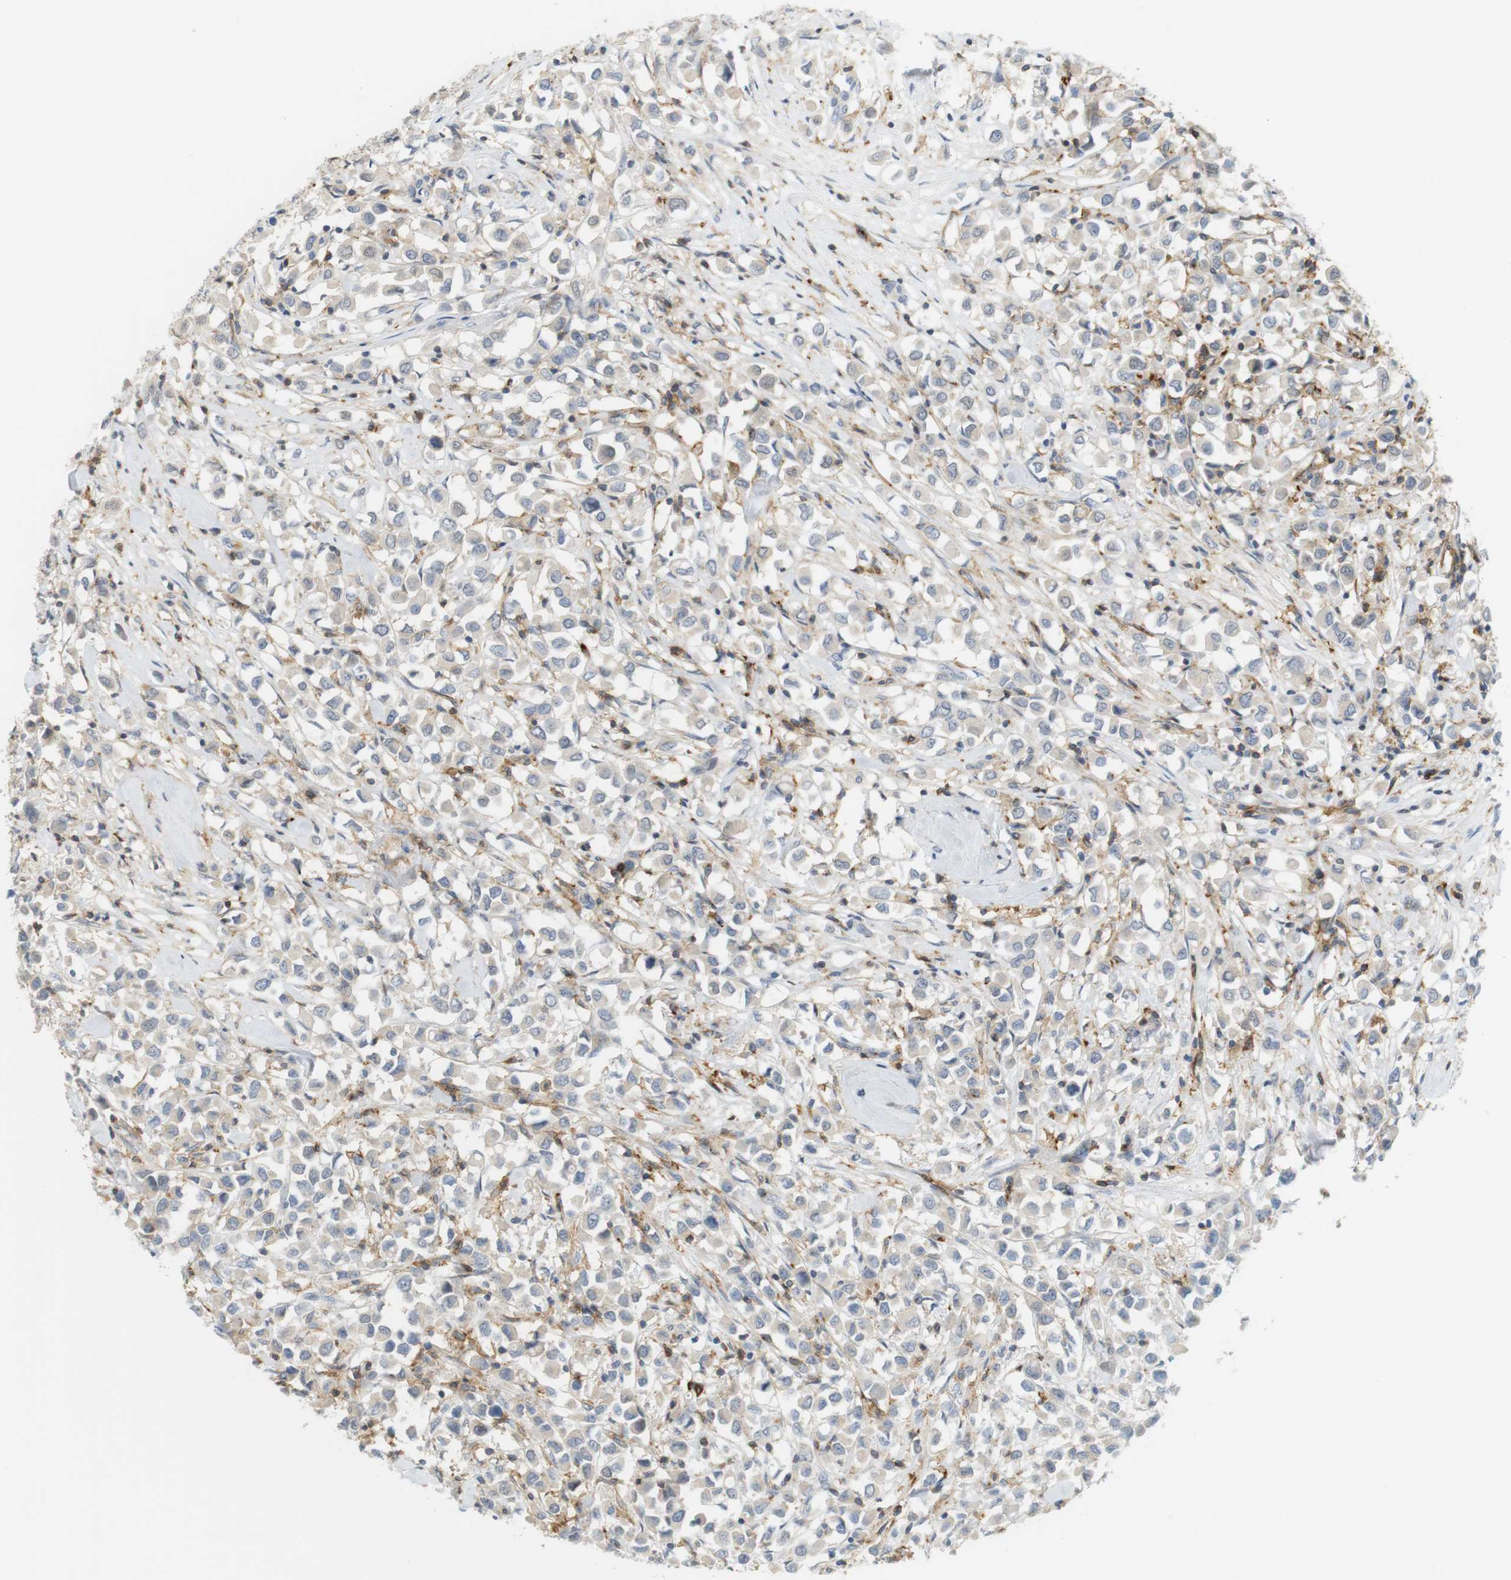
{"staining": {"intensity": "weak", "quantity": "<25%", "location": "cytoplasmic/membranous"}, "tissue": "breast cancer", "cell_type": "Tumor cells", "image_type": "cancer", "snomed": [{"axis": "morphology", "description": "Duct carcinoma"}, {"axis": "topography", "description": "Breast"}], "caption": "IHC photomicrograph of neoplastic tissue: human breast cancer (invasive ductal carcinoma) stained with DAB exhibits no significant protein expression in tumor cells.", "gene": "SIRPA", "patient": {"sex": "female", "age": 61}}